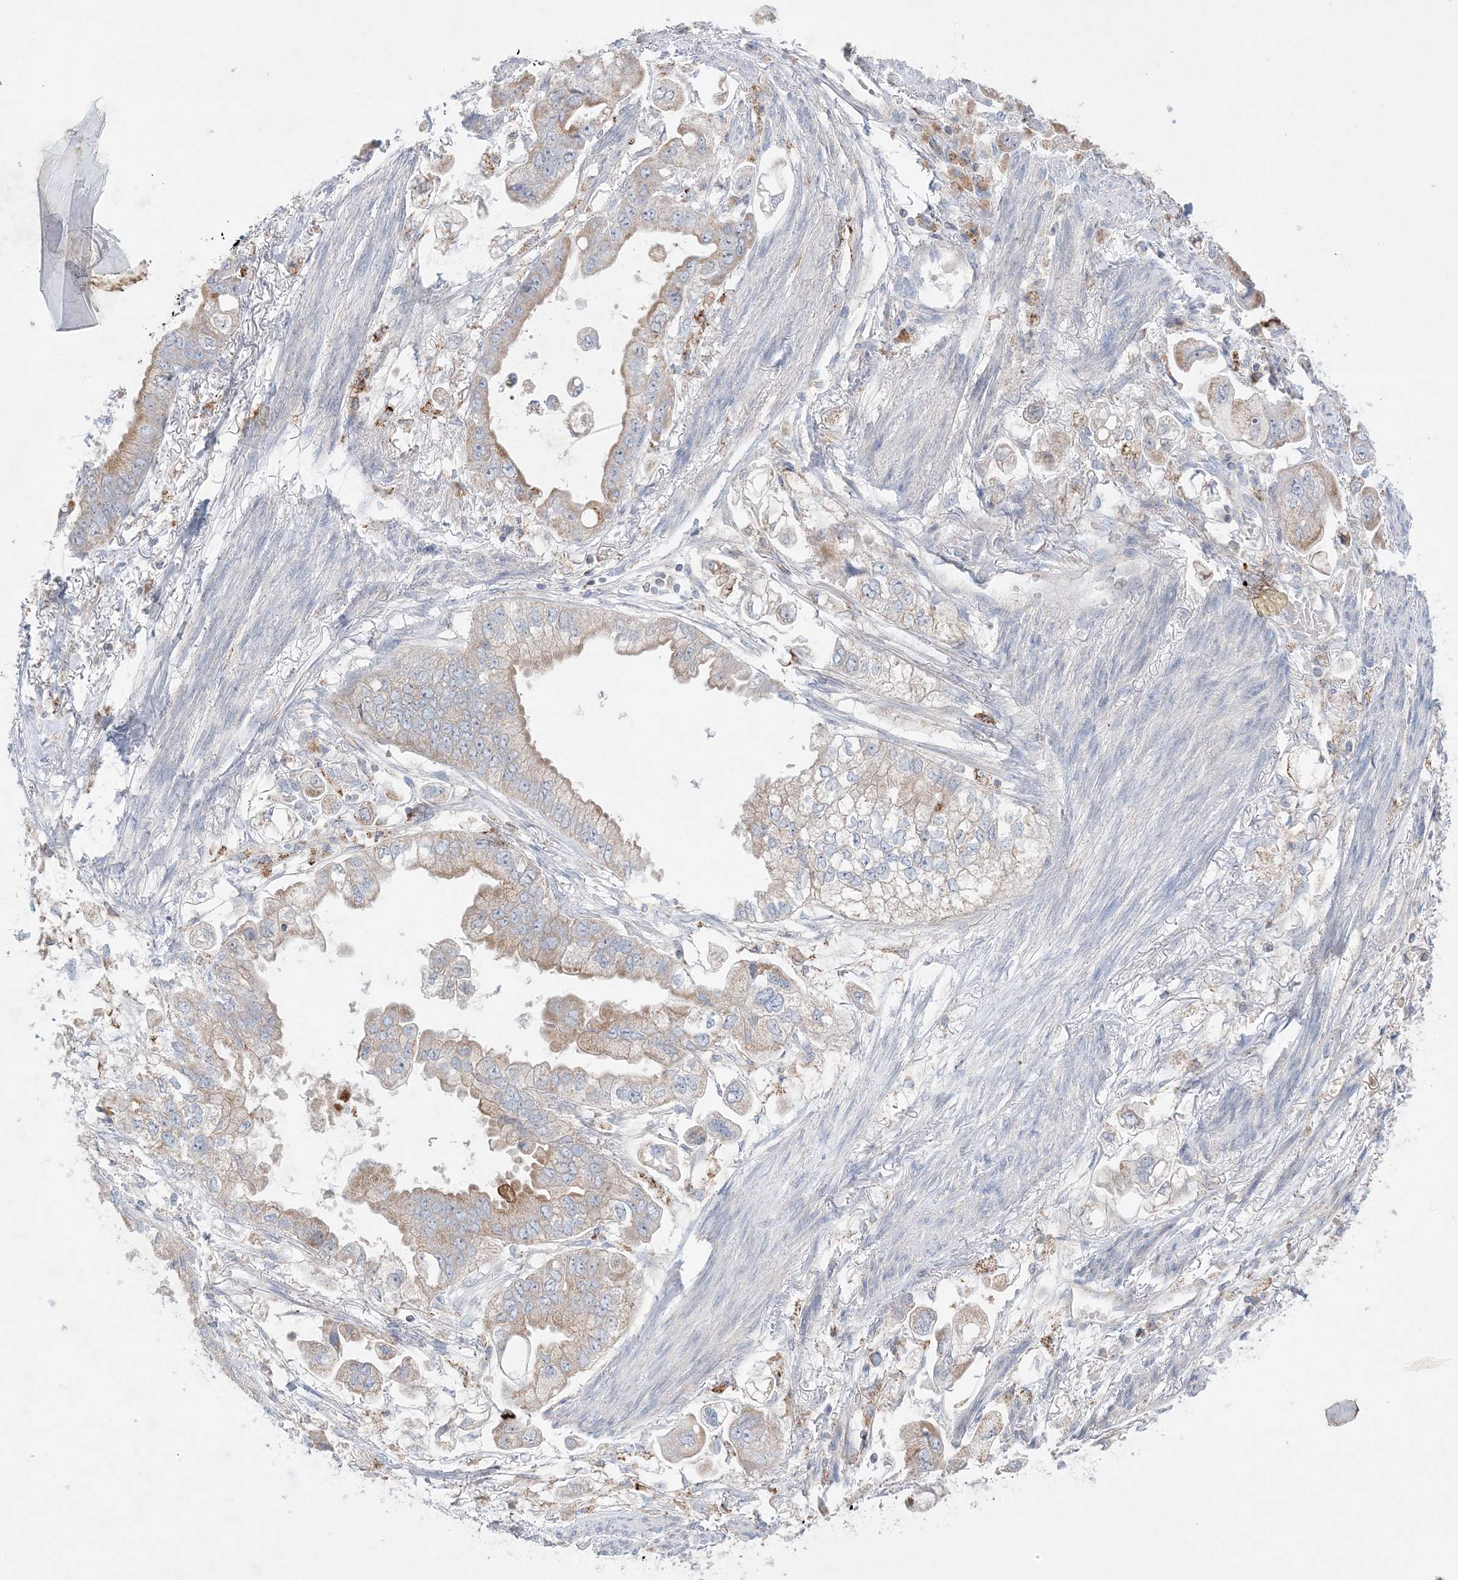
{"staining": {"intensity": "moderate", "quantity": "<25%", "location": "cytoplasmic/membranous"}, "tissue": "stomach cancer", "cell_type": "Tumor cells", "image_type": "cancer", "snomed": [{"axis": "morphology", "description": "Adenocarcinoma, NOS"}, {"axis": "topography", "description": "Stomach"}], "caption": "Immunohistochemical staining of stomach cancer (adenocarcinoma) exhibits moderate cytoplasmic/membranous protein expression in approximately <25% of tumor cells.", "gene": "KCTD6", "patient": {"sex": "male", "age": 62}}